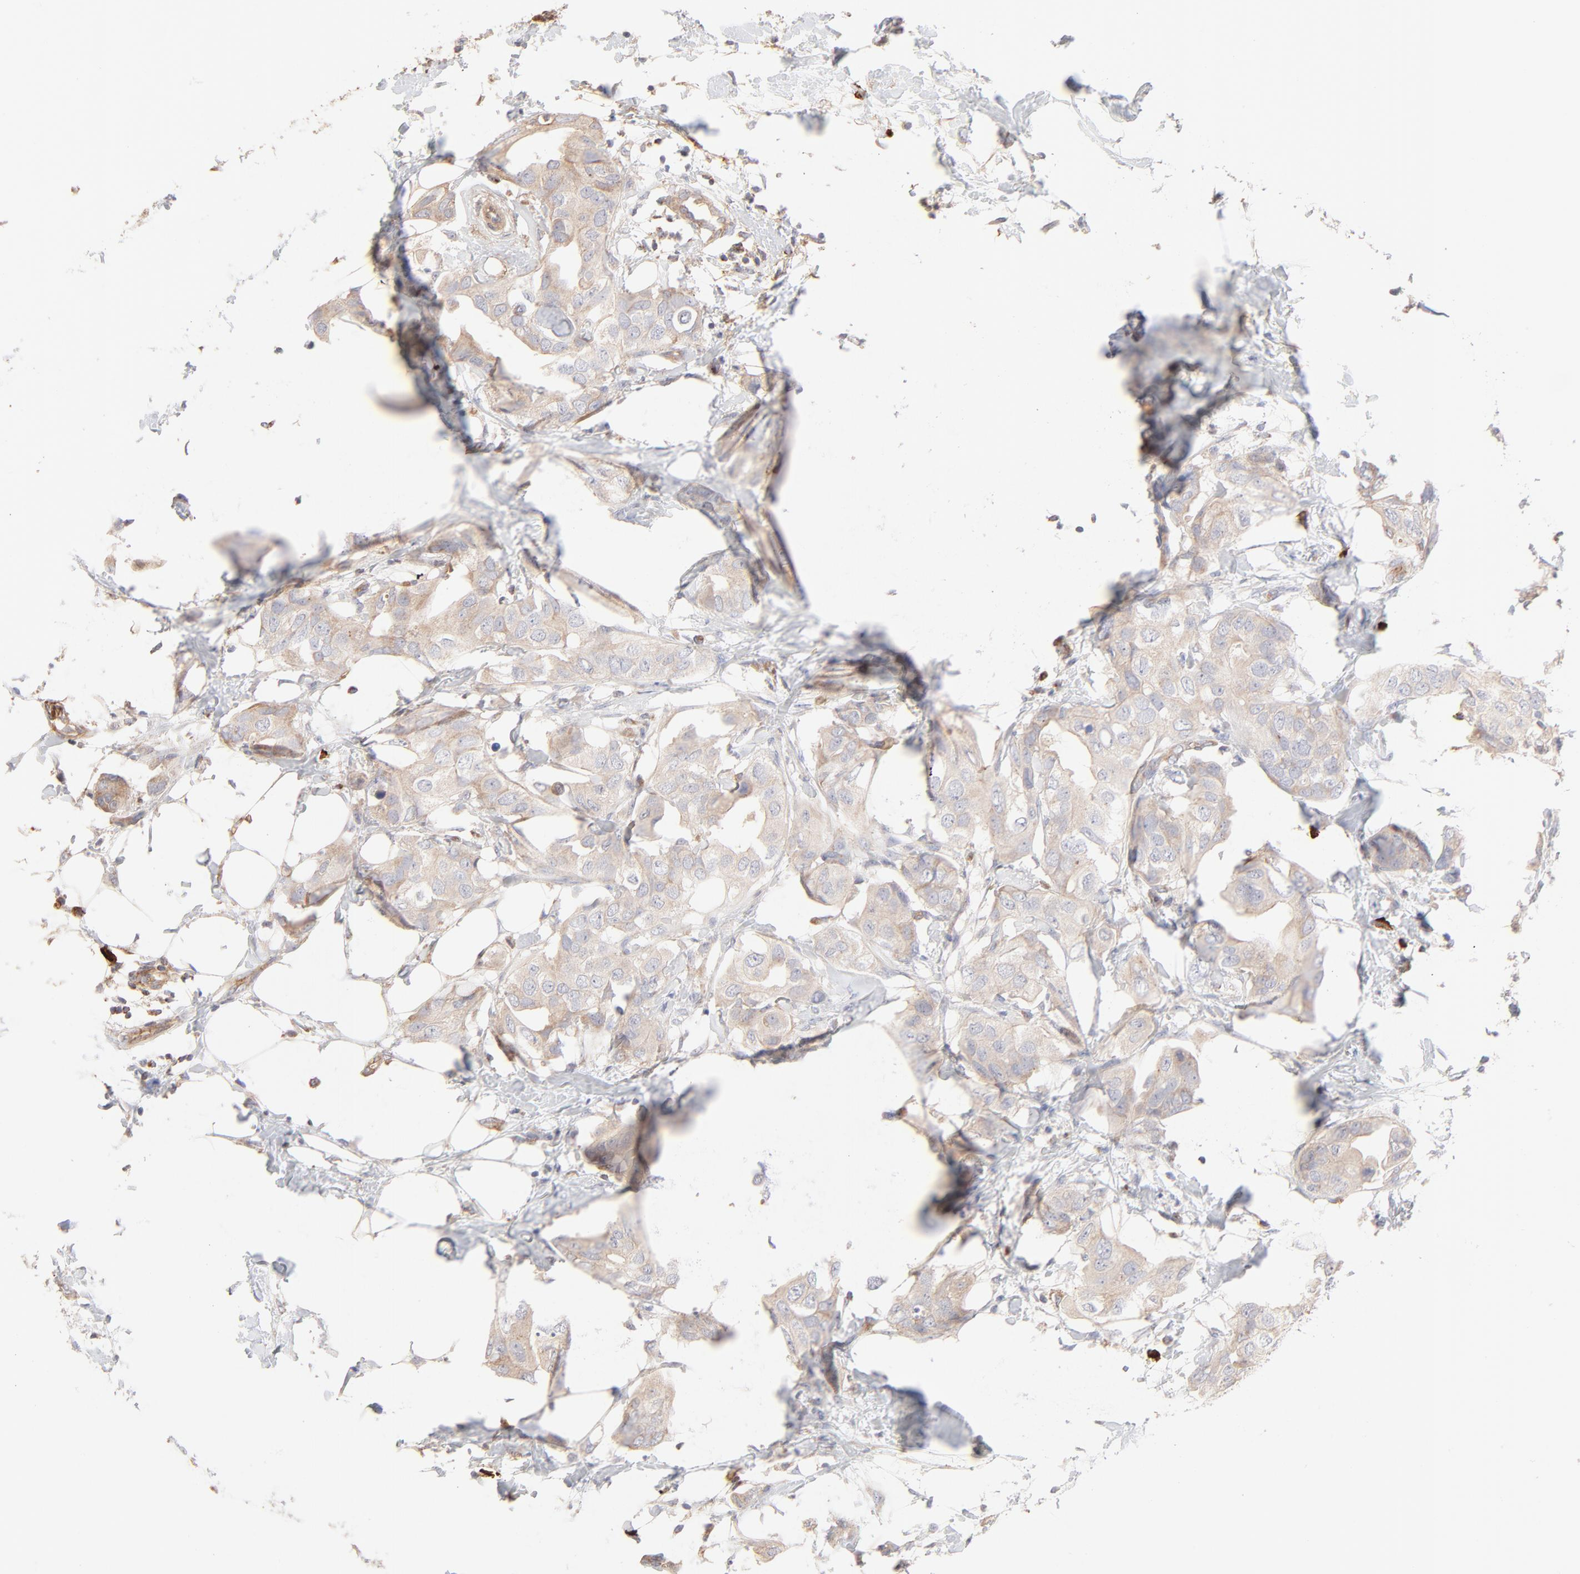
{"staining": {"intensity": "weak", "quantity": ">75%", "location": "cytoplasmic/membranous"}, "tissue": "breast cancer", "cell_type": "Tumor cells", "image_type": "cancer", "snomed": [{"axis": "morphology", "description": "Duct carcinoma"}, {"axis": "topography", "description": "Breast"}], "caption": "Protein staining demonstrates weak cytoplasmic/membranous staining in about >75% of tumor cells in breast infiltrating ductal carcinoma.", "gene": "SPTB", "patient": {"sex": "female", "age": 40}}